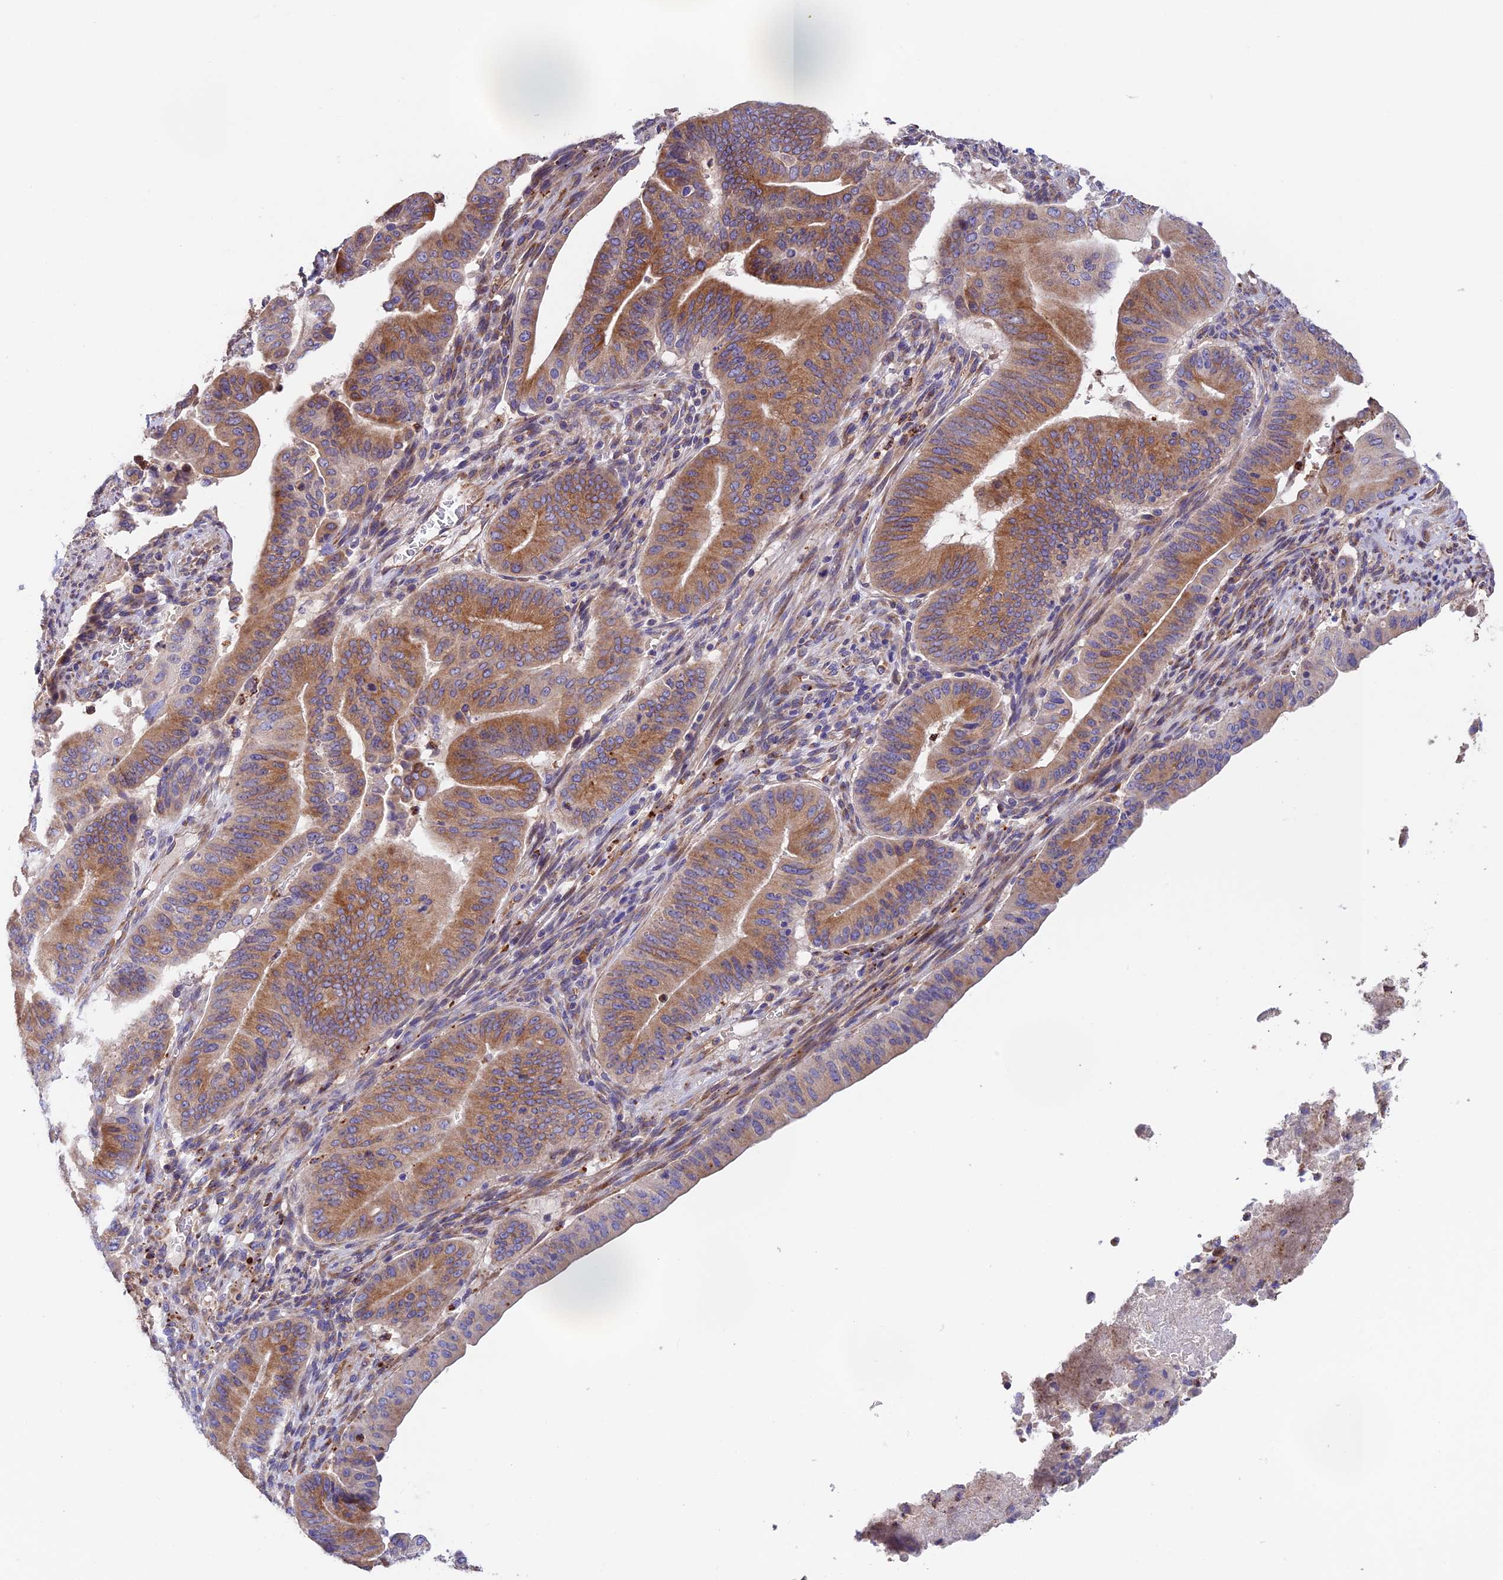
{"staining": {"intensity": "moderate", "quantity": ">75%", "location": "cytoplasmic/membranous"}, "tissue": "pancreatic cancer", "cell_type": "Tumor cells", "image_type": "cancer", "snomed": [{"axis": "morphology", "description": "Adenocarcinoma, NOS"}, {"axis": "topography", "description": "Pancreas"}], "caption": "About >75% of tumor cells in human pancreatic adenocarcinoma exhibit moderate cytoplasmic/membranous protein staining as visualized by brown immunohistochemical staining.", "gene": "EMC3", "patient": {"sex": "female", "age": 77}}